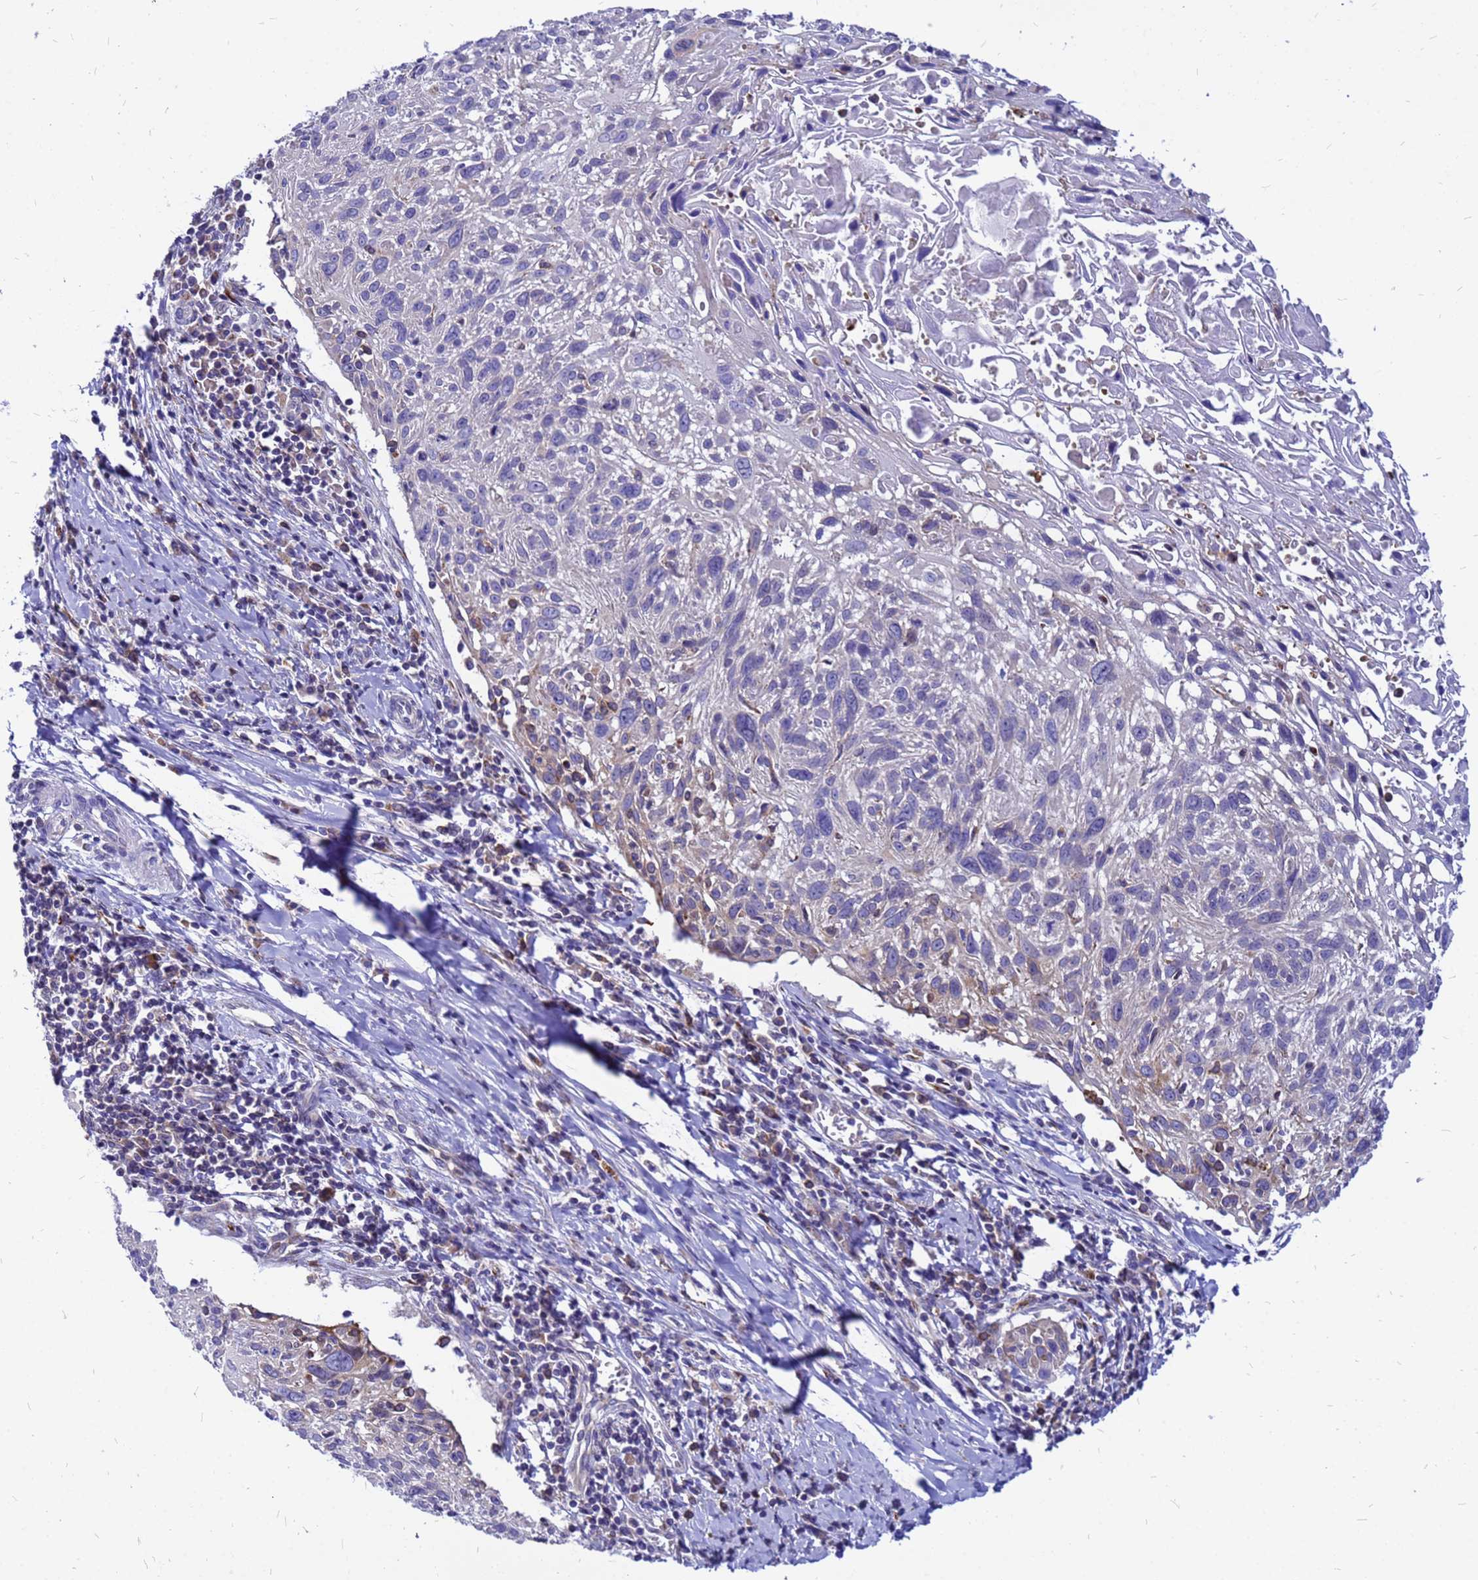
{"staining": {"intensity": "negative", "quantity": "none", "location": "none"}, "tissue": "cervical cancer", "cell_type": "Tumor cells", "image_type": "cancer", "snomed": [{"axis": "morphology", "description": "Squamous cell carcinoma, NOS"}, {"axis": "topography", "description": "Cervix"}], "caption": "Immunohistochemical staining of human squamous cell carcinoma (cervical) displays no significant staining in tumor cells.", "gene": "FHIP1A", "patient": {"sex": "female", "age": 51}}